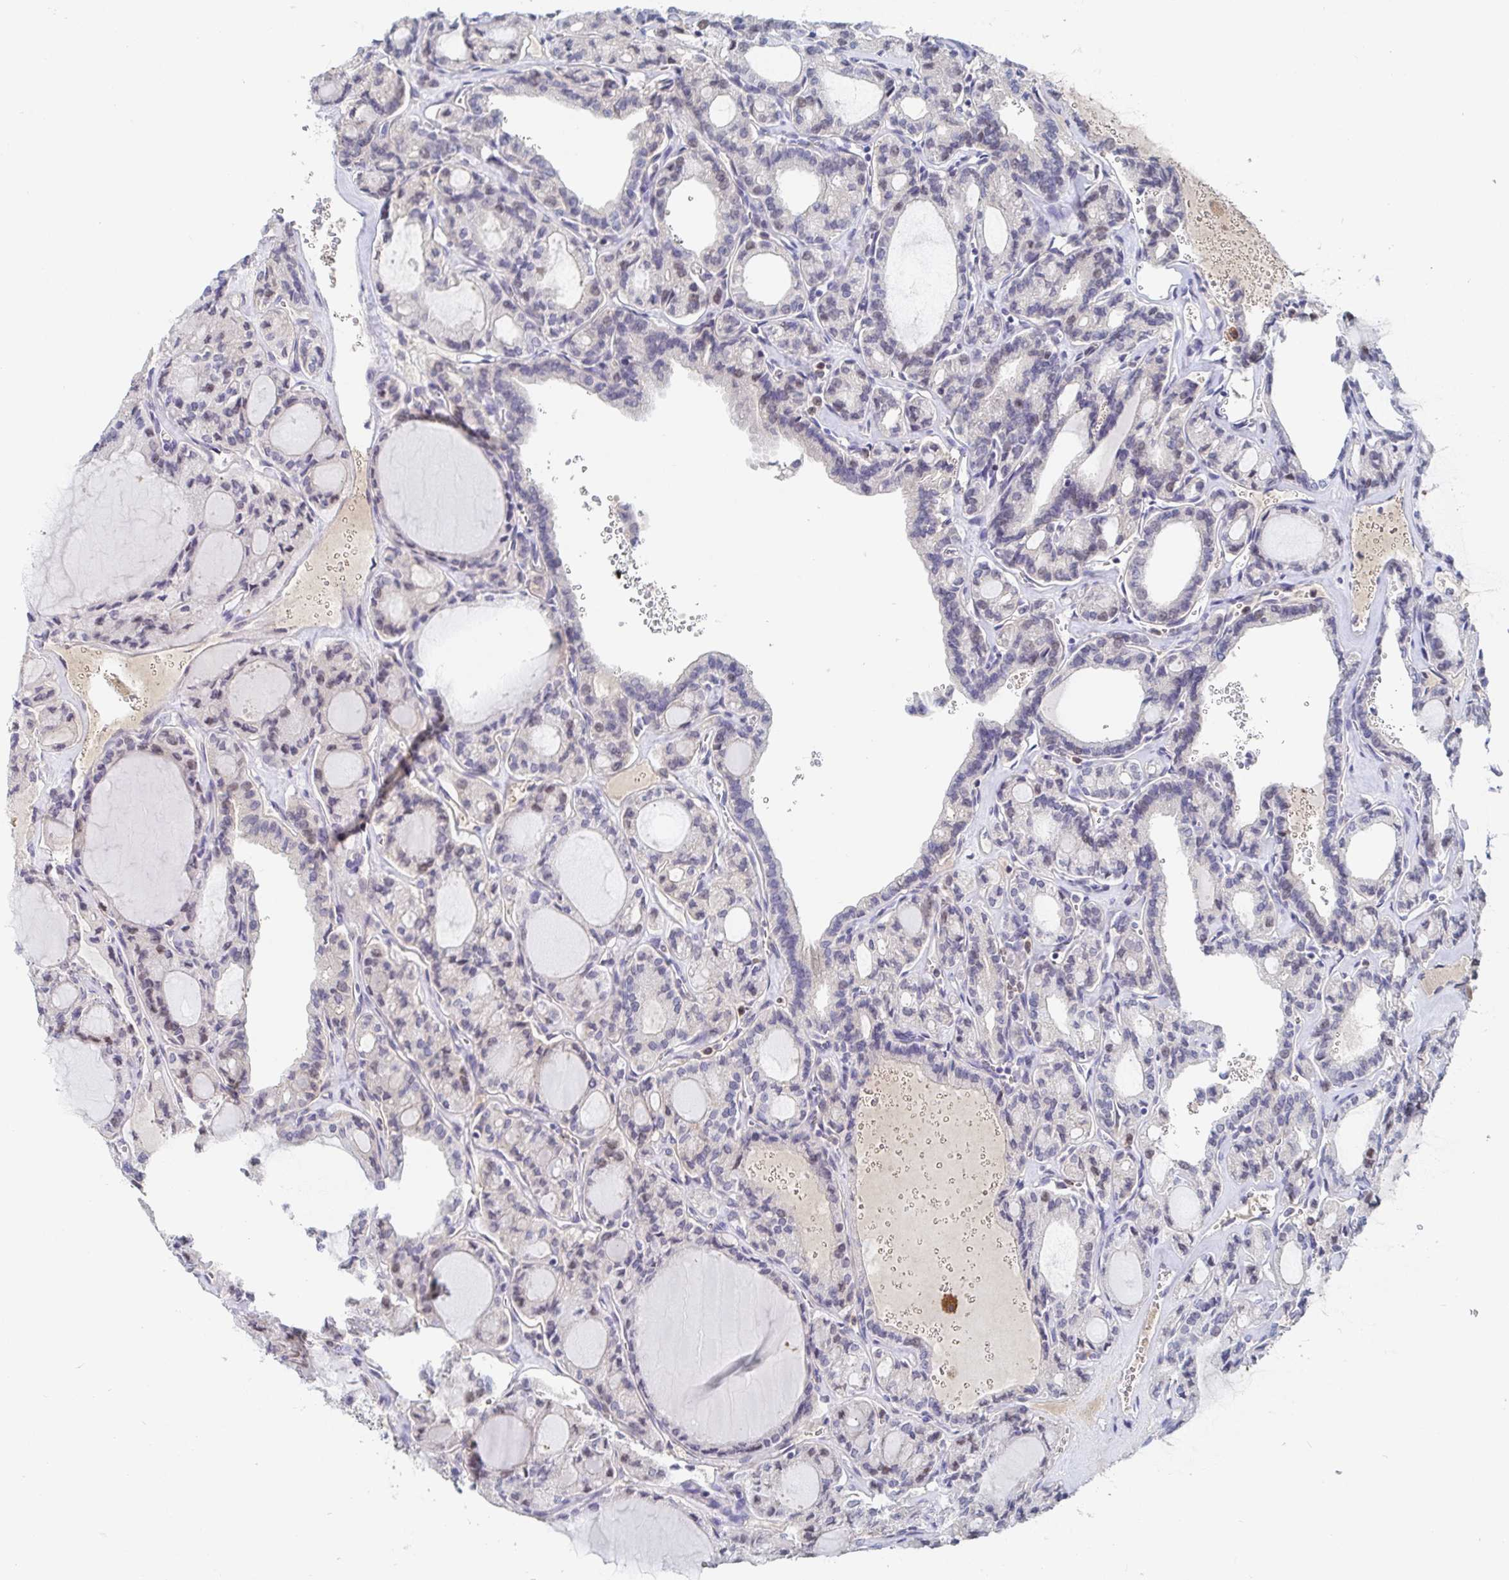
{"staining": {"intensity": "weak", "quantity": "<25%", "location": "cytoplasmic/membranous,nuclear"}, "tissue": "thyroid cancer", "cell_type": "Tumor cells", "image_type": "cancer", "snomed": [{"axis": "morphology", "description": "Papillary adenocarcinoma, NOS"}, {"axis": "topography", "description": "Thyroid gland"}], "caption": "Human papillary adenocarcinoma (thyroid) stained for a protein using immunohistochemistry (IHC) demonstrates no staining in tumor cells.", "gene": "ZNF430", "patient": {"sex": "male", "age": 87}}